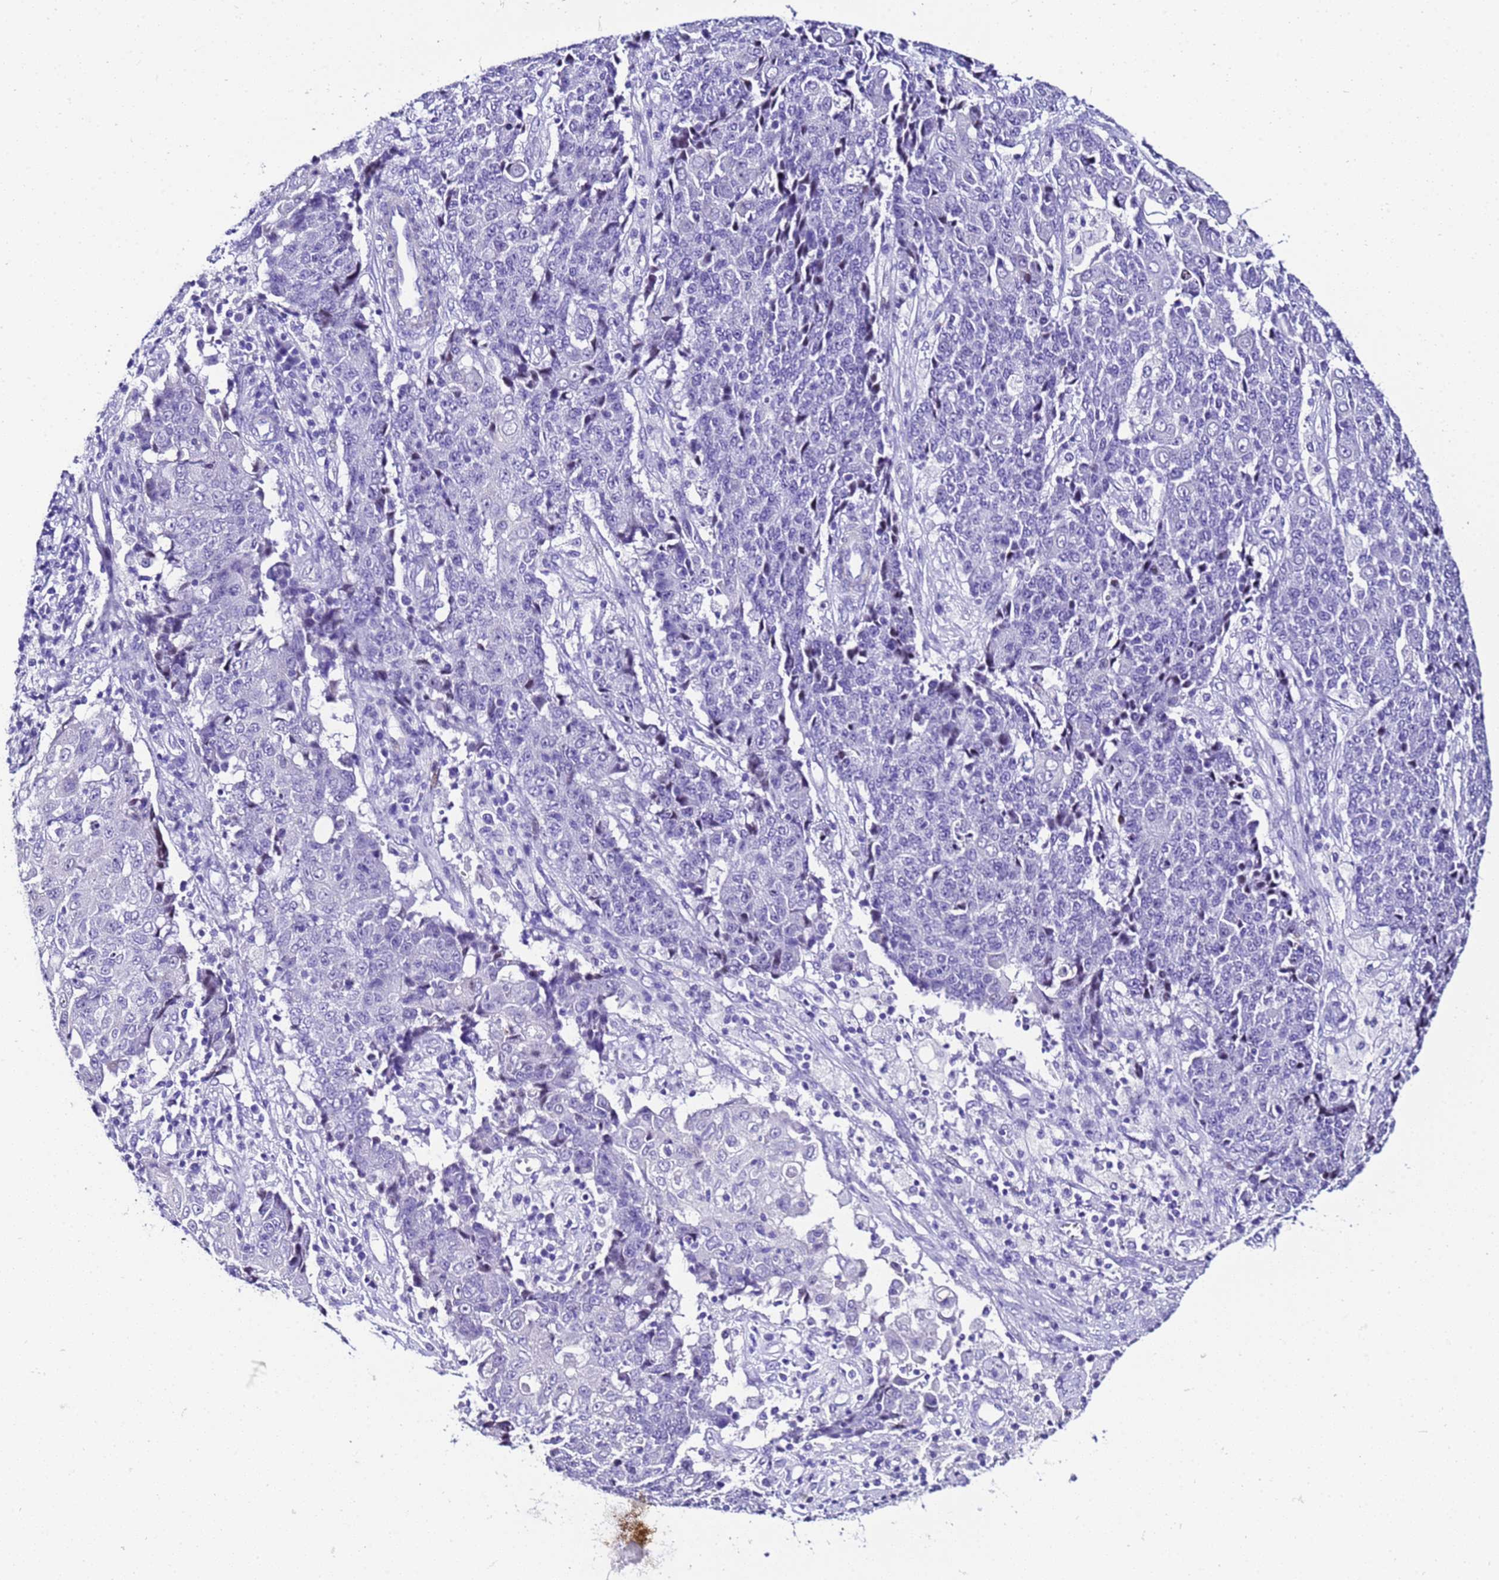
{"staining": {"intensity": "negative", "quantity": "none", "location": "none"}, "tissue": "ovarian cancer", "cell_type": "Tumor cells", "image_type": "cancer", "snomed": [{"axis": "morphology", "description": "Carcinoma, endometroid"}, {"axis": "topography", "description": "Ovary"}], "caption": "Tumor cells are negative for protein expression in human ovarian cancer.", "gene": "ZNF417", "patient": {"sex": "female", "age": 42}}